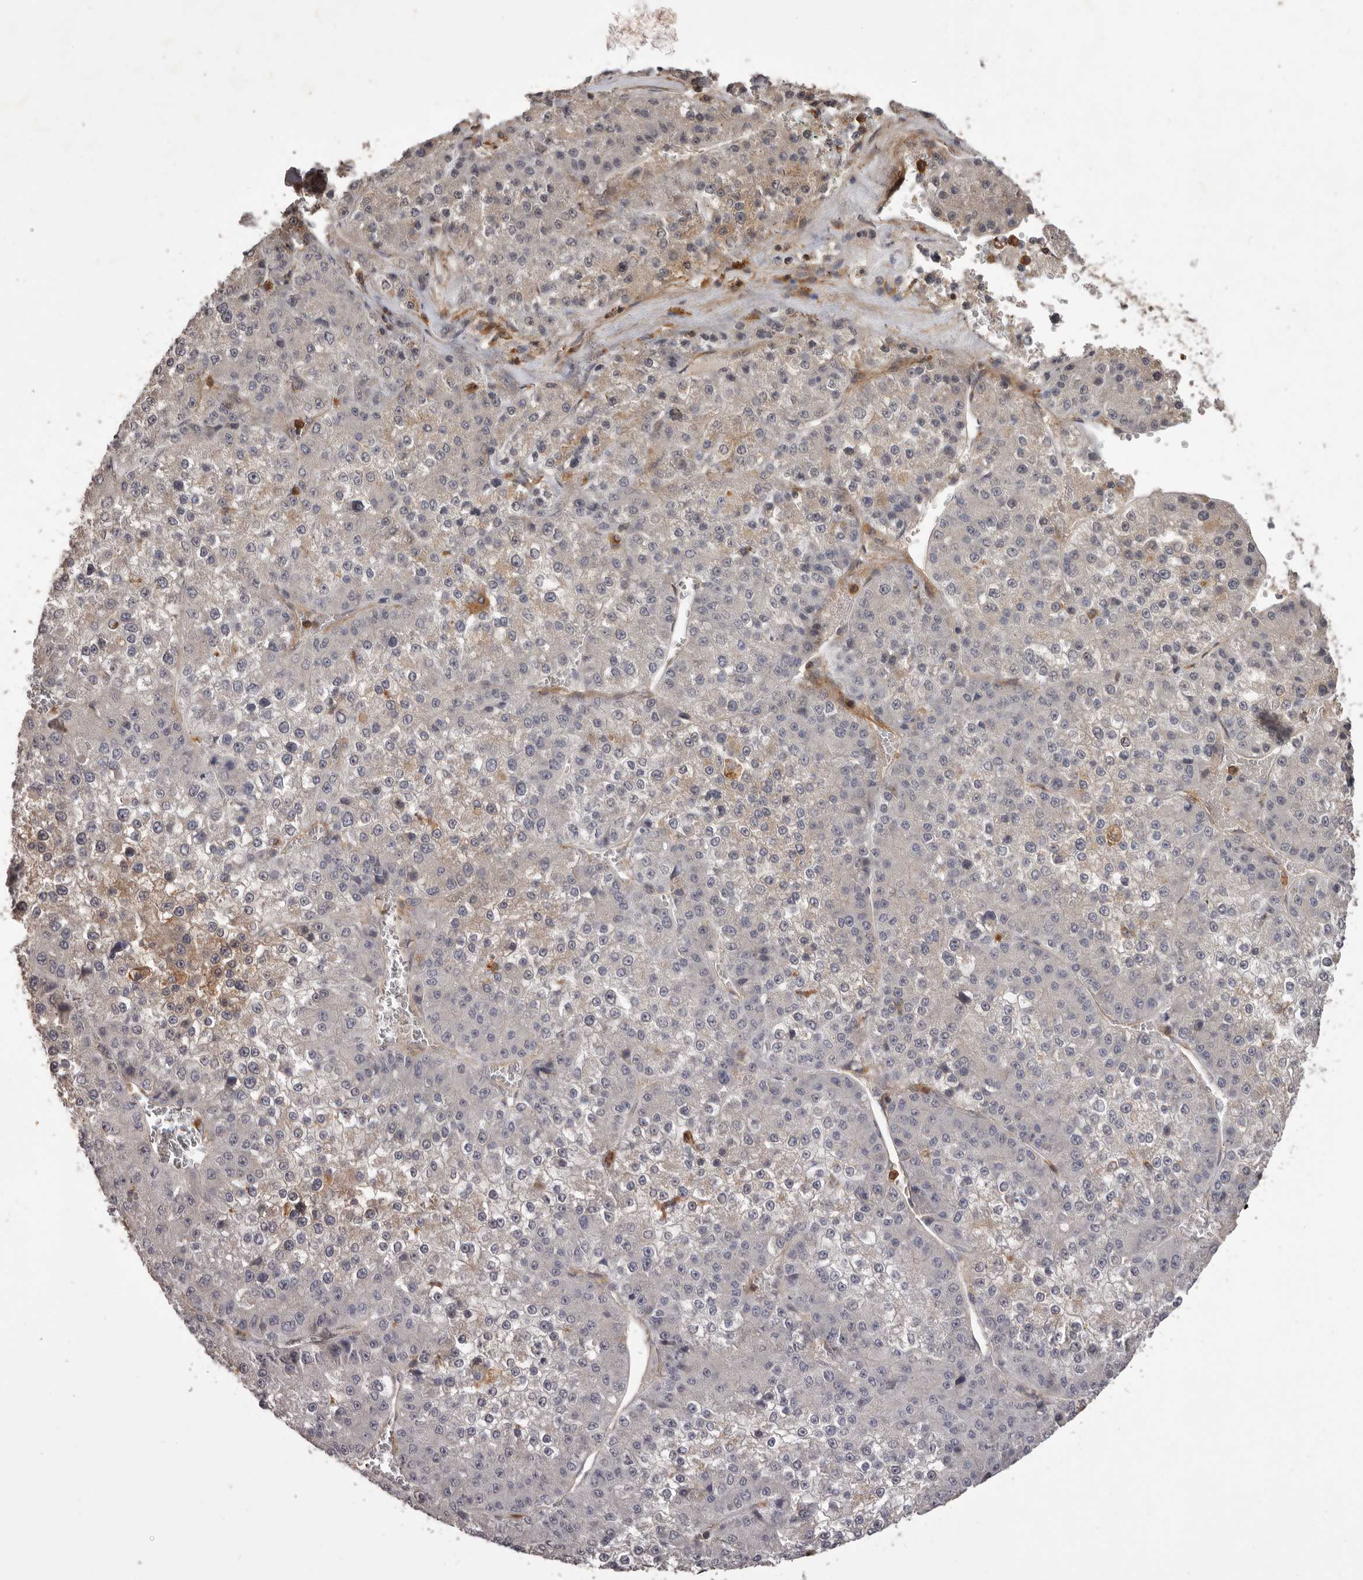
{"staining": {"intensity": "negative", "quantity": "none", "location": "none"}, "tissue": "liver cancer", "cell_type": "Tumor cells", "image_type": "cancer", "snomed": [{"axis": "morphology", "description": "Carcinoma, Hepatocellular, NOS"}, {"axis": "topography", "description": "Liver"}], "caption": "Liver hepatocellular carcinoma was stained to show a protein in brown. There is no significant expression in tumor cells.", "gene": "GLIPR2", "patient": {"sex": "female", "age": 73}}